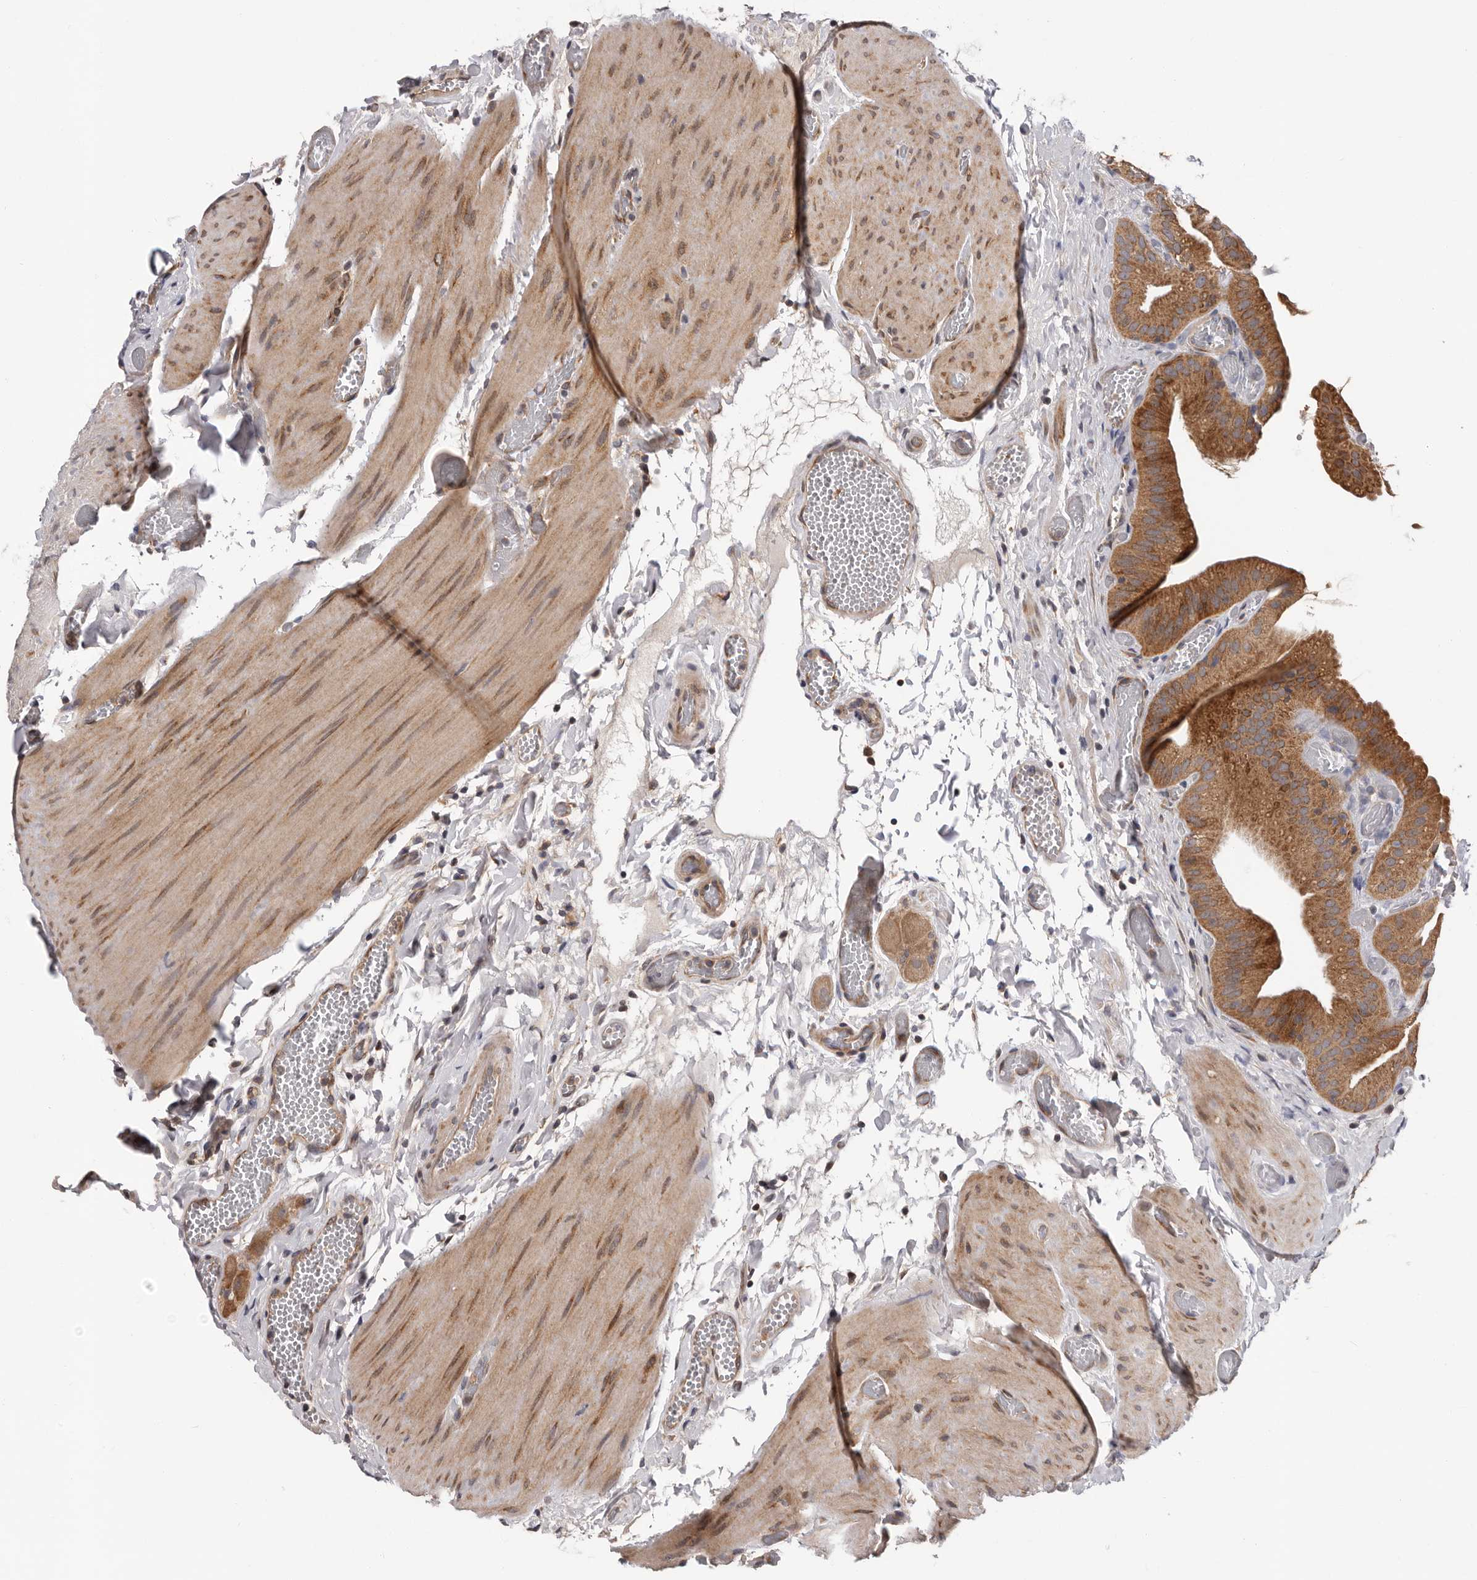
{"staining": {"intensity": "moderate", "quantity": ">75%", "location": "cytoplasmic/membranous"}, "tissue": "gallbladder", "cell_type": "Glandular cells", "image_type": "normal", "snomed": [{"axis": "morphology", "description": "Normal tissue, NOS"}, {"axis": "topography", "description": "Gallbladder"}], "caption": "Immunohistochemical staining of benign gallbladder reveals medium levels of moderate cytoplasmic/membranous staining in approximately >75% of glandular cells.", "gene": "VPS37A", "patient": {"sex": "female", "age": 64}}